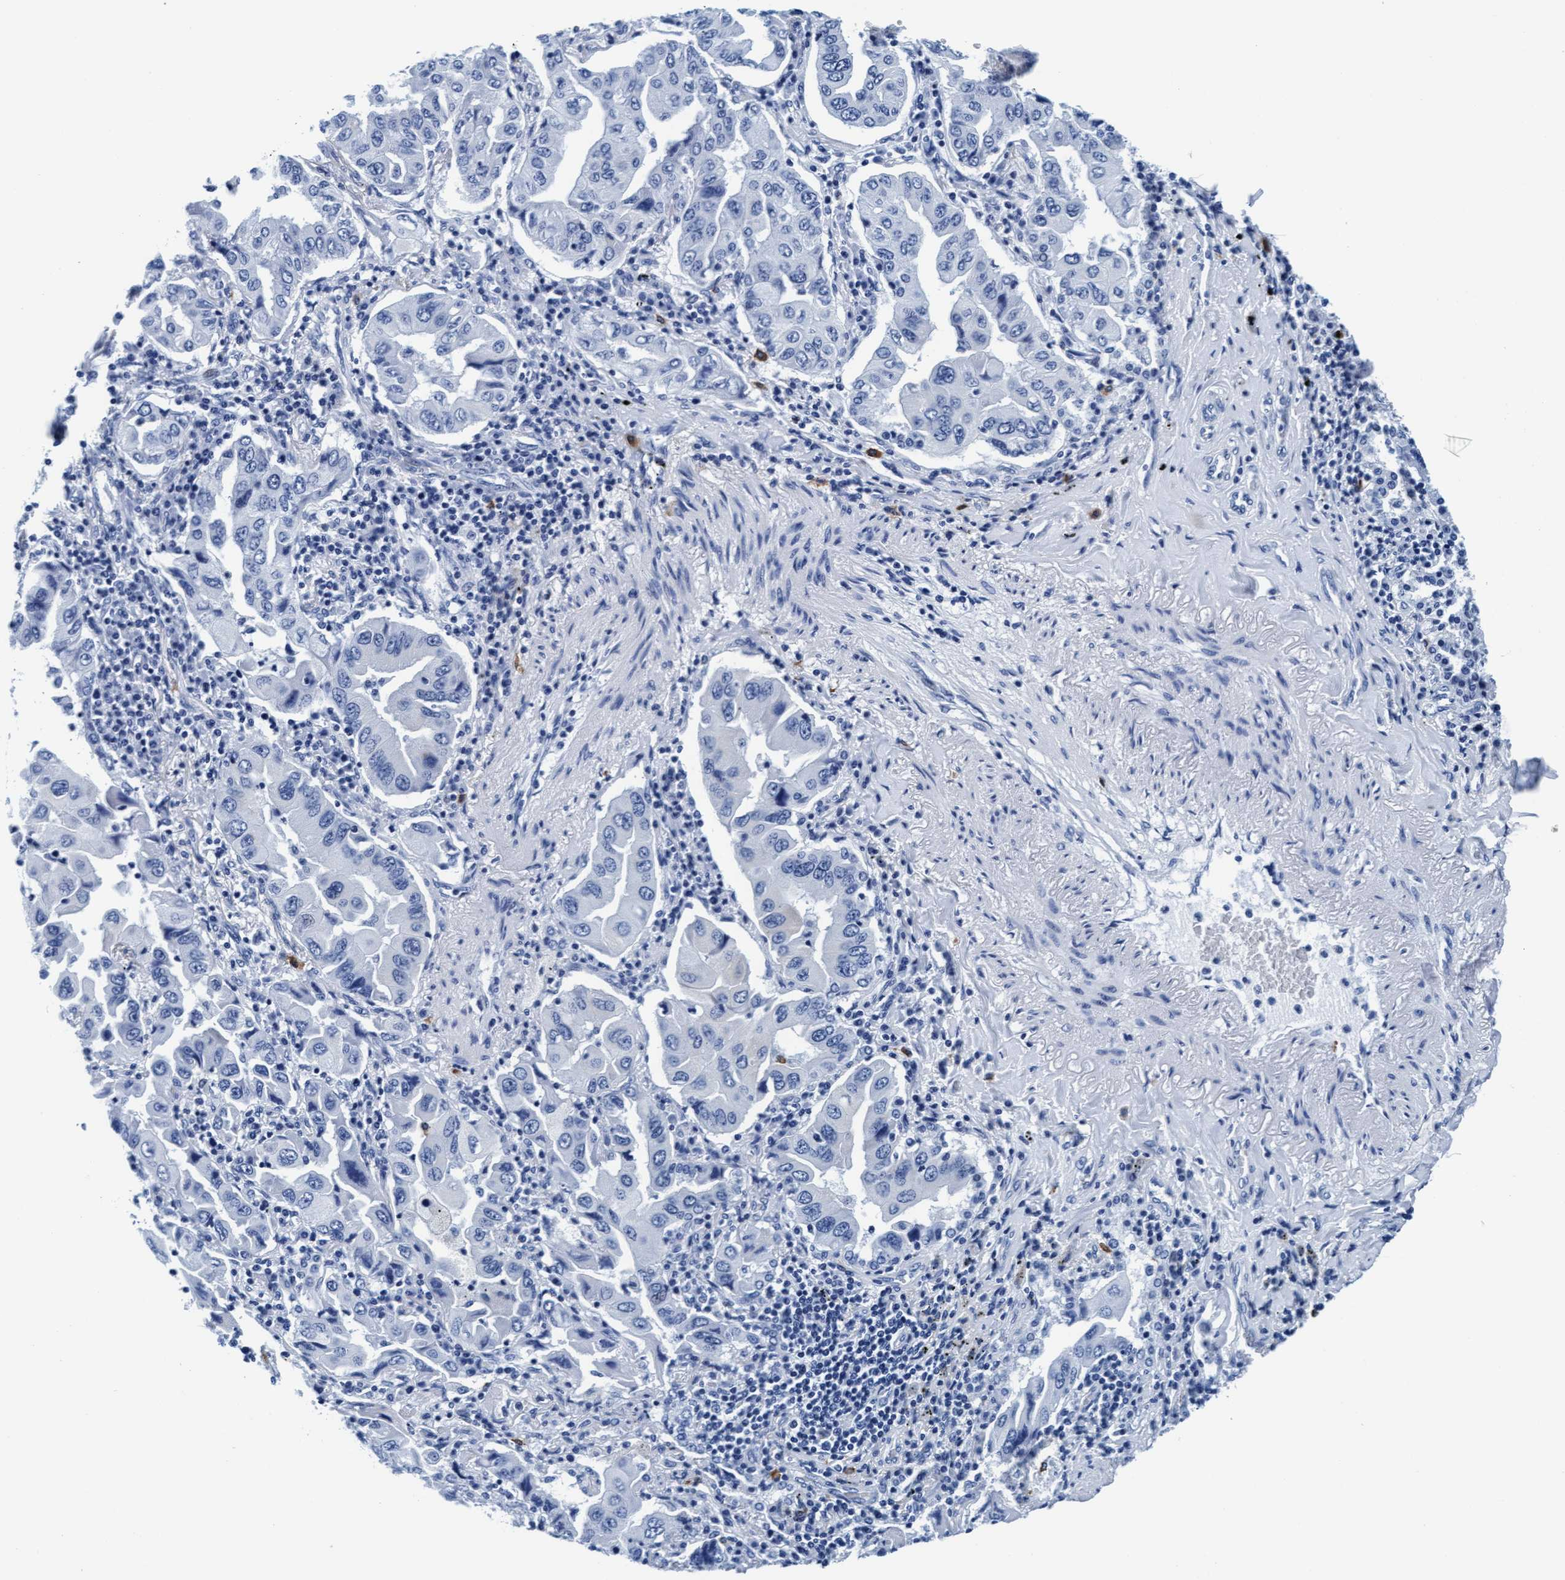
{"staining": {"intensity": "negative", "quantity": "none", "location": "none"}, "tissue": "lung cancer", "cell_type": "Tumor cells", "image_type": "cancer", "snomed": [{"axis": "morphology", "description": "Adenocarcinoma, NOS"}, {"axis": "topography", "description": "Lung"}], "caption": "Immunohistochemical staining of human lung adenocarcinoma displays no significant staining in tumor cells. Brightfield microscopy of IHC stained with DAB (3,3'-diaminobenzidine) (brown) and hematoxylin (blue), captured at high magnification.", "gene": "ARSG", "patient": {"sex": "female", "age": 65}}